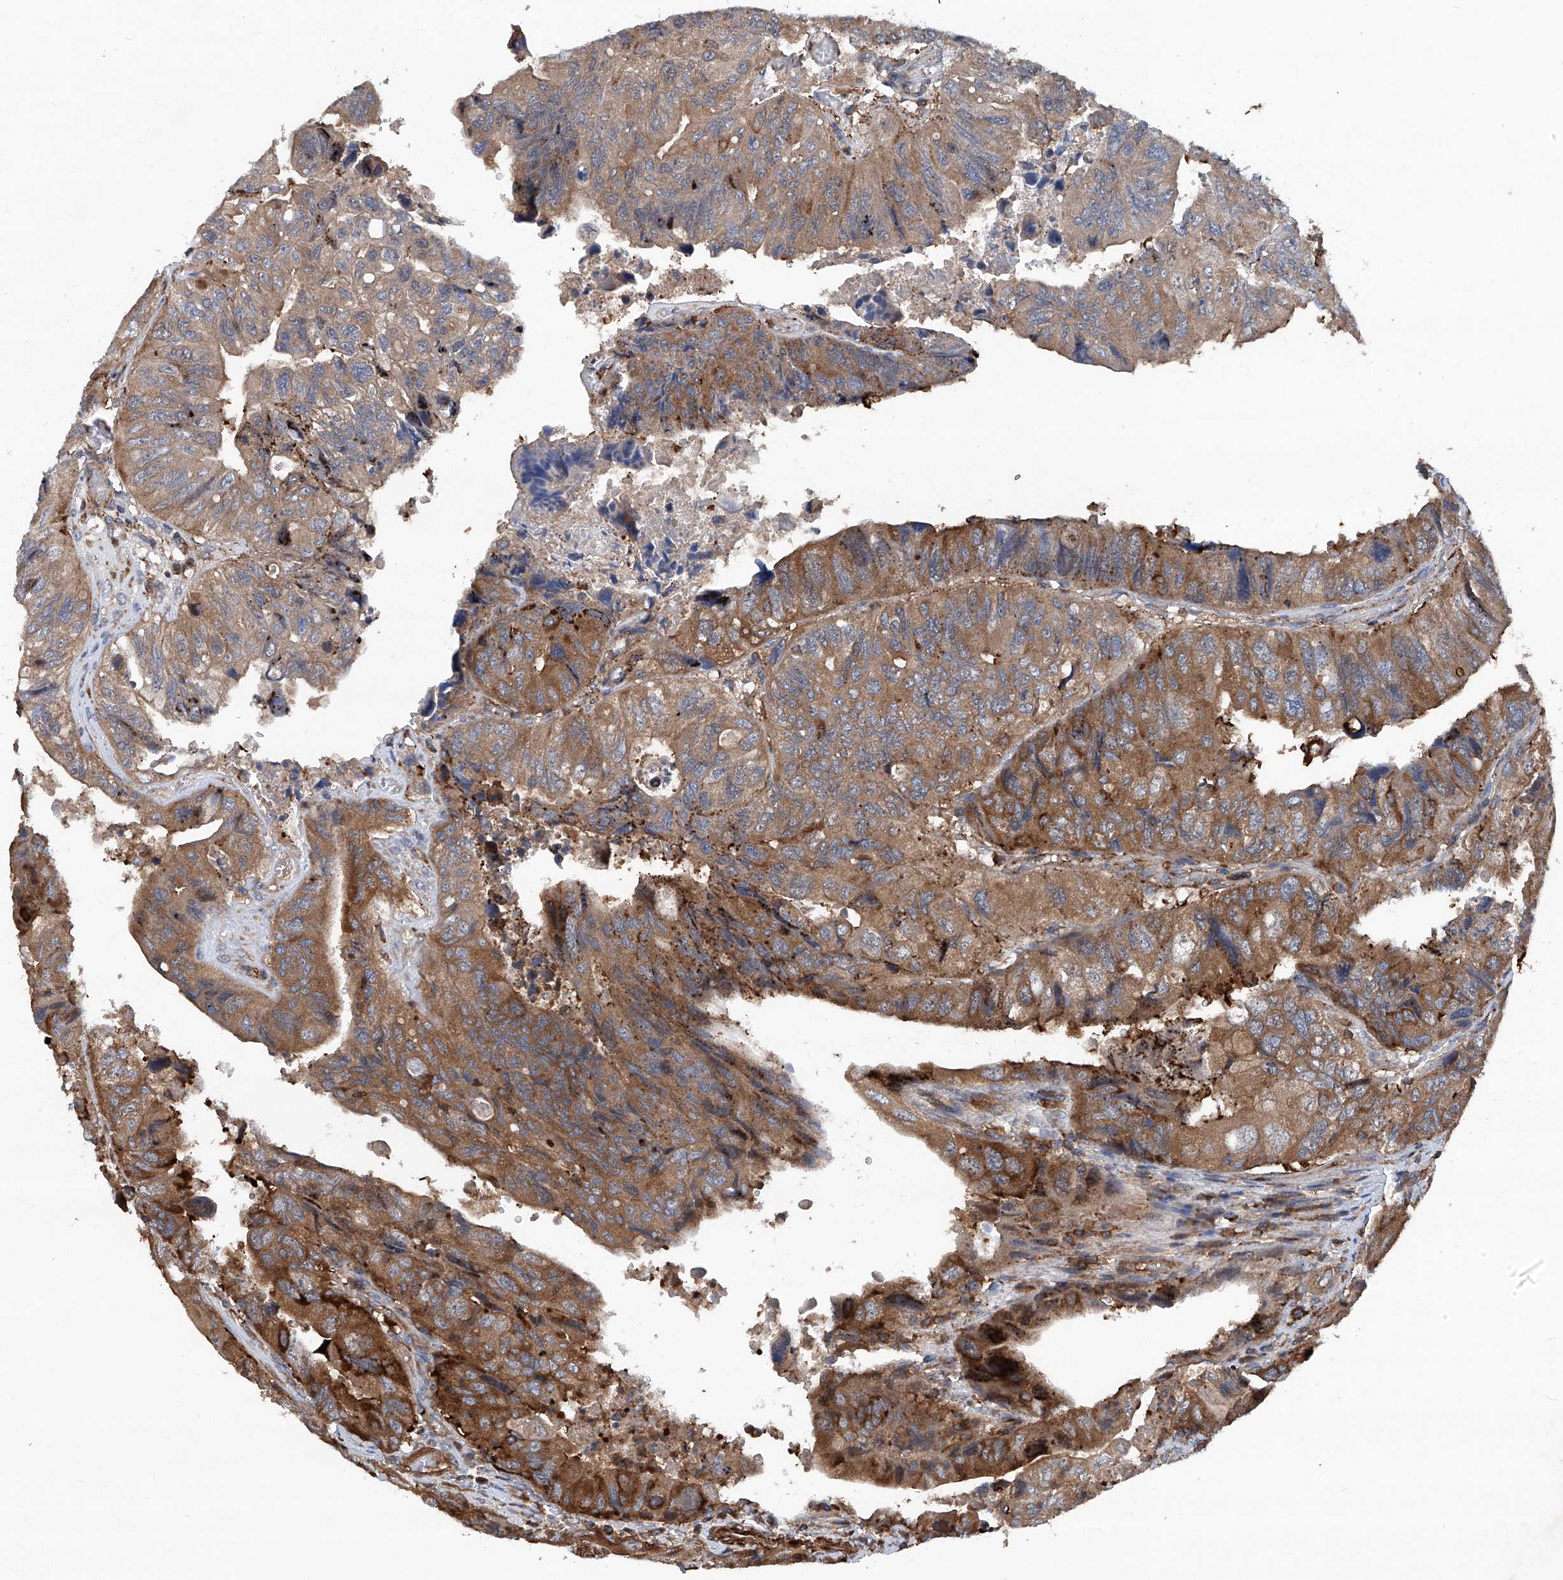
{"staining": {"intensity": "moderate", "quantity": ">75%", "location": "cytoplasmic/membranous"}, "tissue": "colorectal cancer", "cell_type": "Tumor cells", "image_type": "cancer", "snomed": [{"axis": "morphology", "description": "Adenocarcinoma, NOS"}, {"axis": "topography", "description": "Rectum"}], "caption": "Immunohistochemistry (IHC) staining of adenocarcinoma (colorectal), which displays medium levels of moderate cytoplasmic/membranous expression in about >75% of tumor cells indicating moderate cytoplasmic/membranous protein expression. The staining was performed using DAB (3,3'-diaminobenzidine) (brown) for protein detection and nuclei were counterstained in hematoxylin (blue).", "gene": "NT5C3A", "patient": {"sex": "male", "age": 63}}